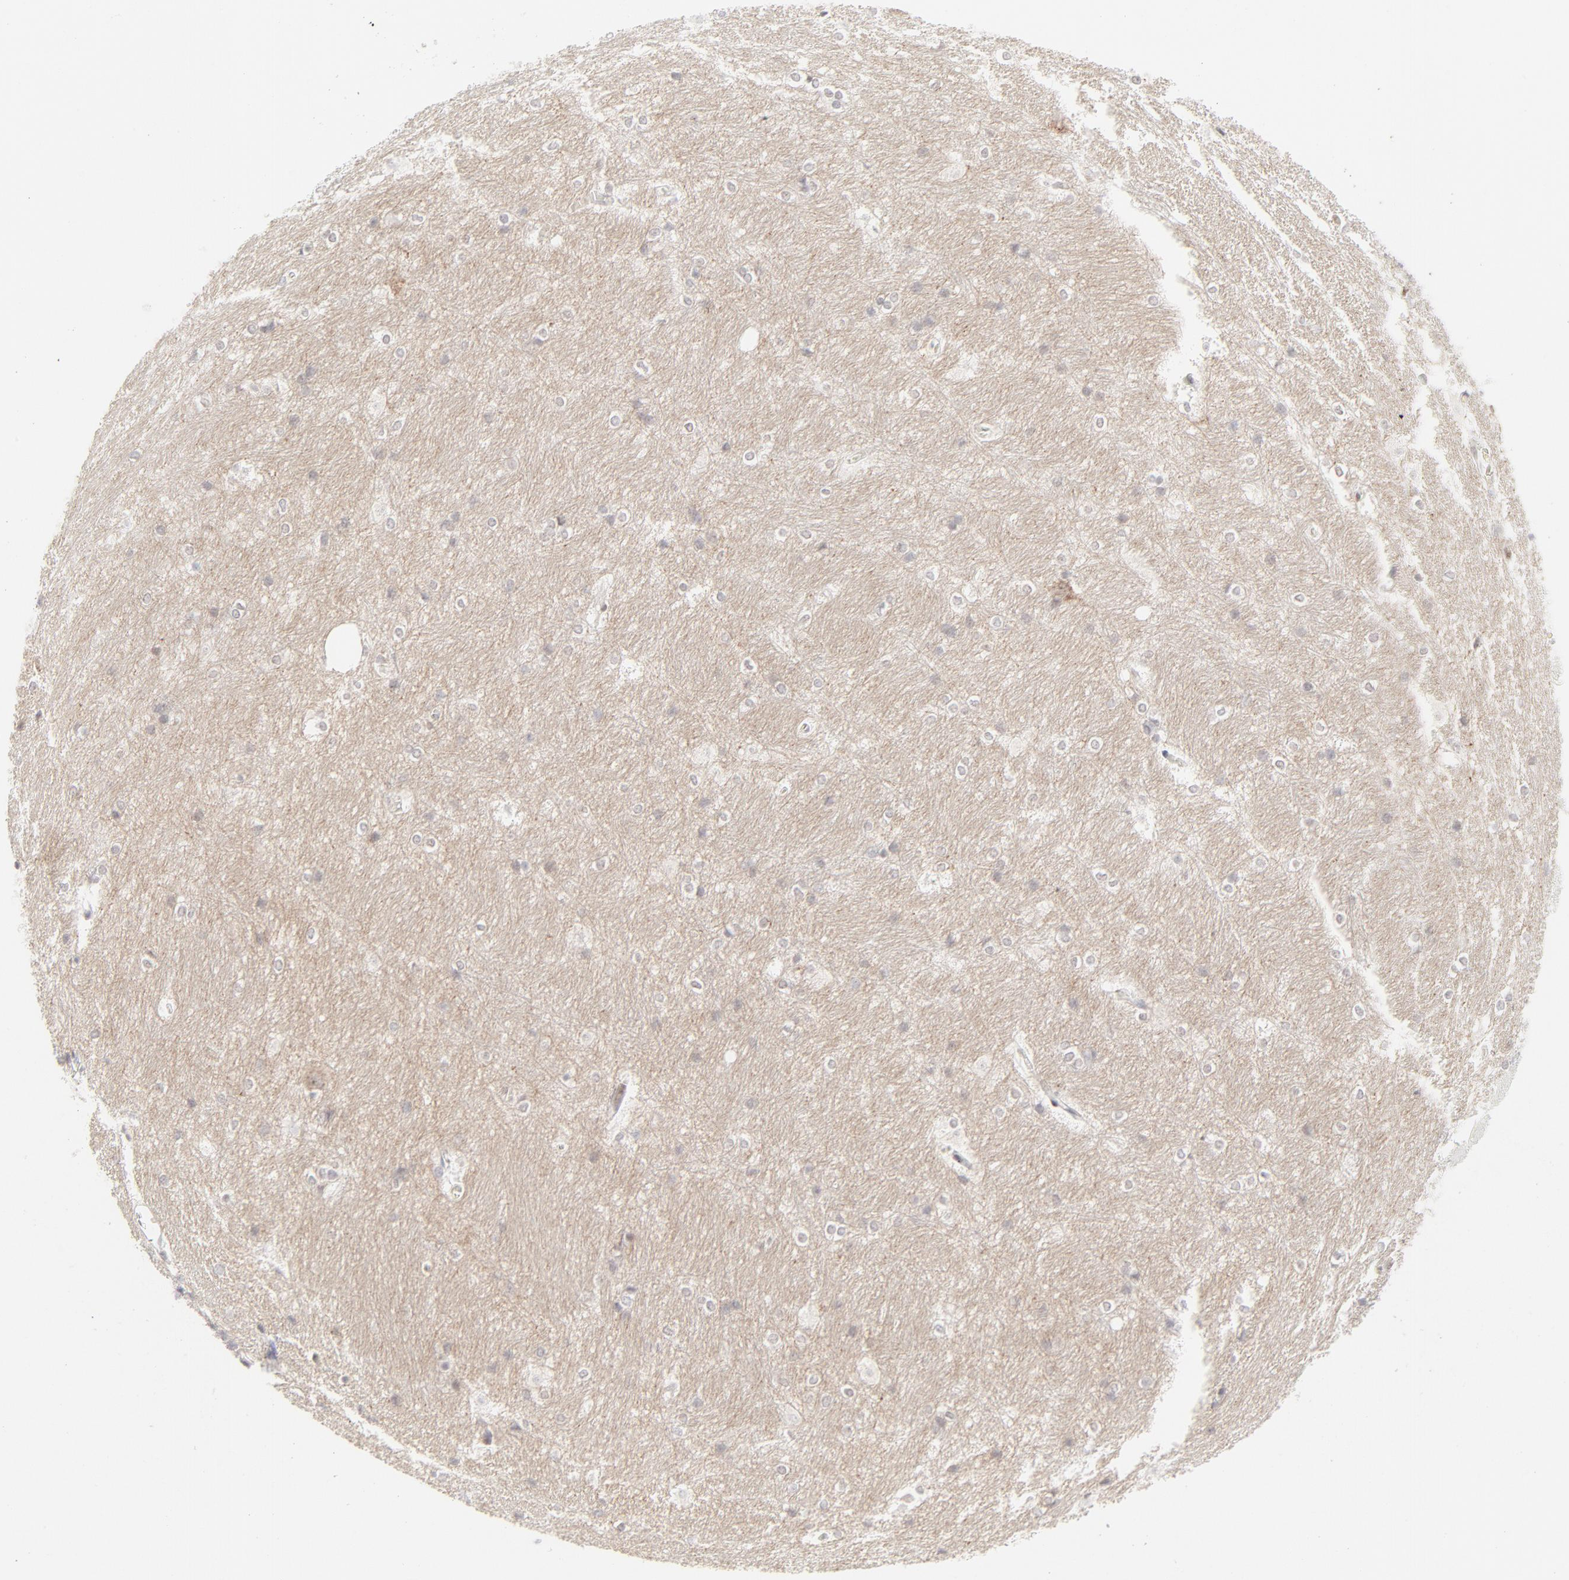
{"staining": {"intensity": "negative", "quantity": "none", "location": "none"}, "tissue": "hippocampus", "cell_type": "Glial cells", "image_type": "normal", "snomed": [{"axis": "morphology", "description": "Normal tissue, NOS"}, {"axis": "topography", "description": "Hippocampus"}], "caption": "An image of hippocampus stained for a protein shows no brown staining in glial cells. (DAB (3,3'-diaminobenzidine) IHC visualized using brightfield microscopy, high magnification).", "gene": "PRKCB", "patient": {"sex": "female", "age": 19}}